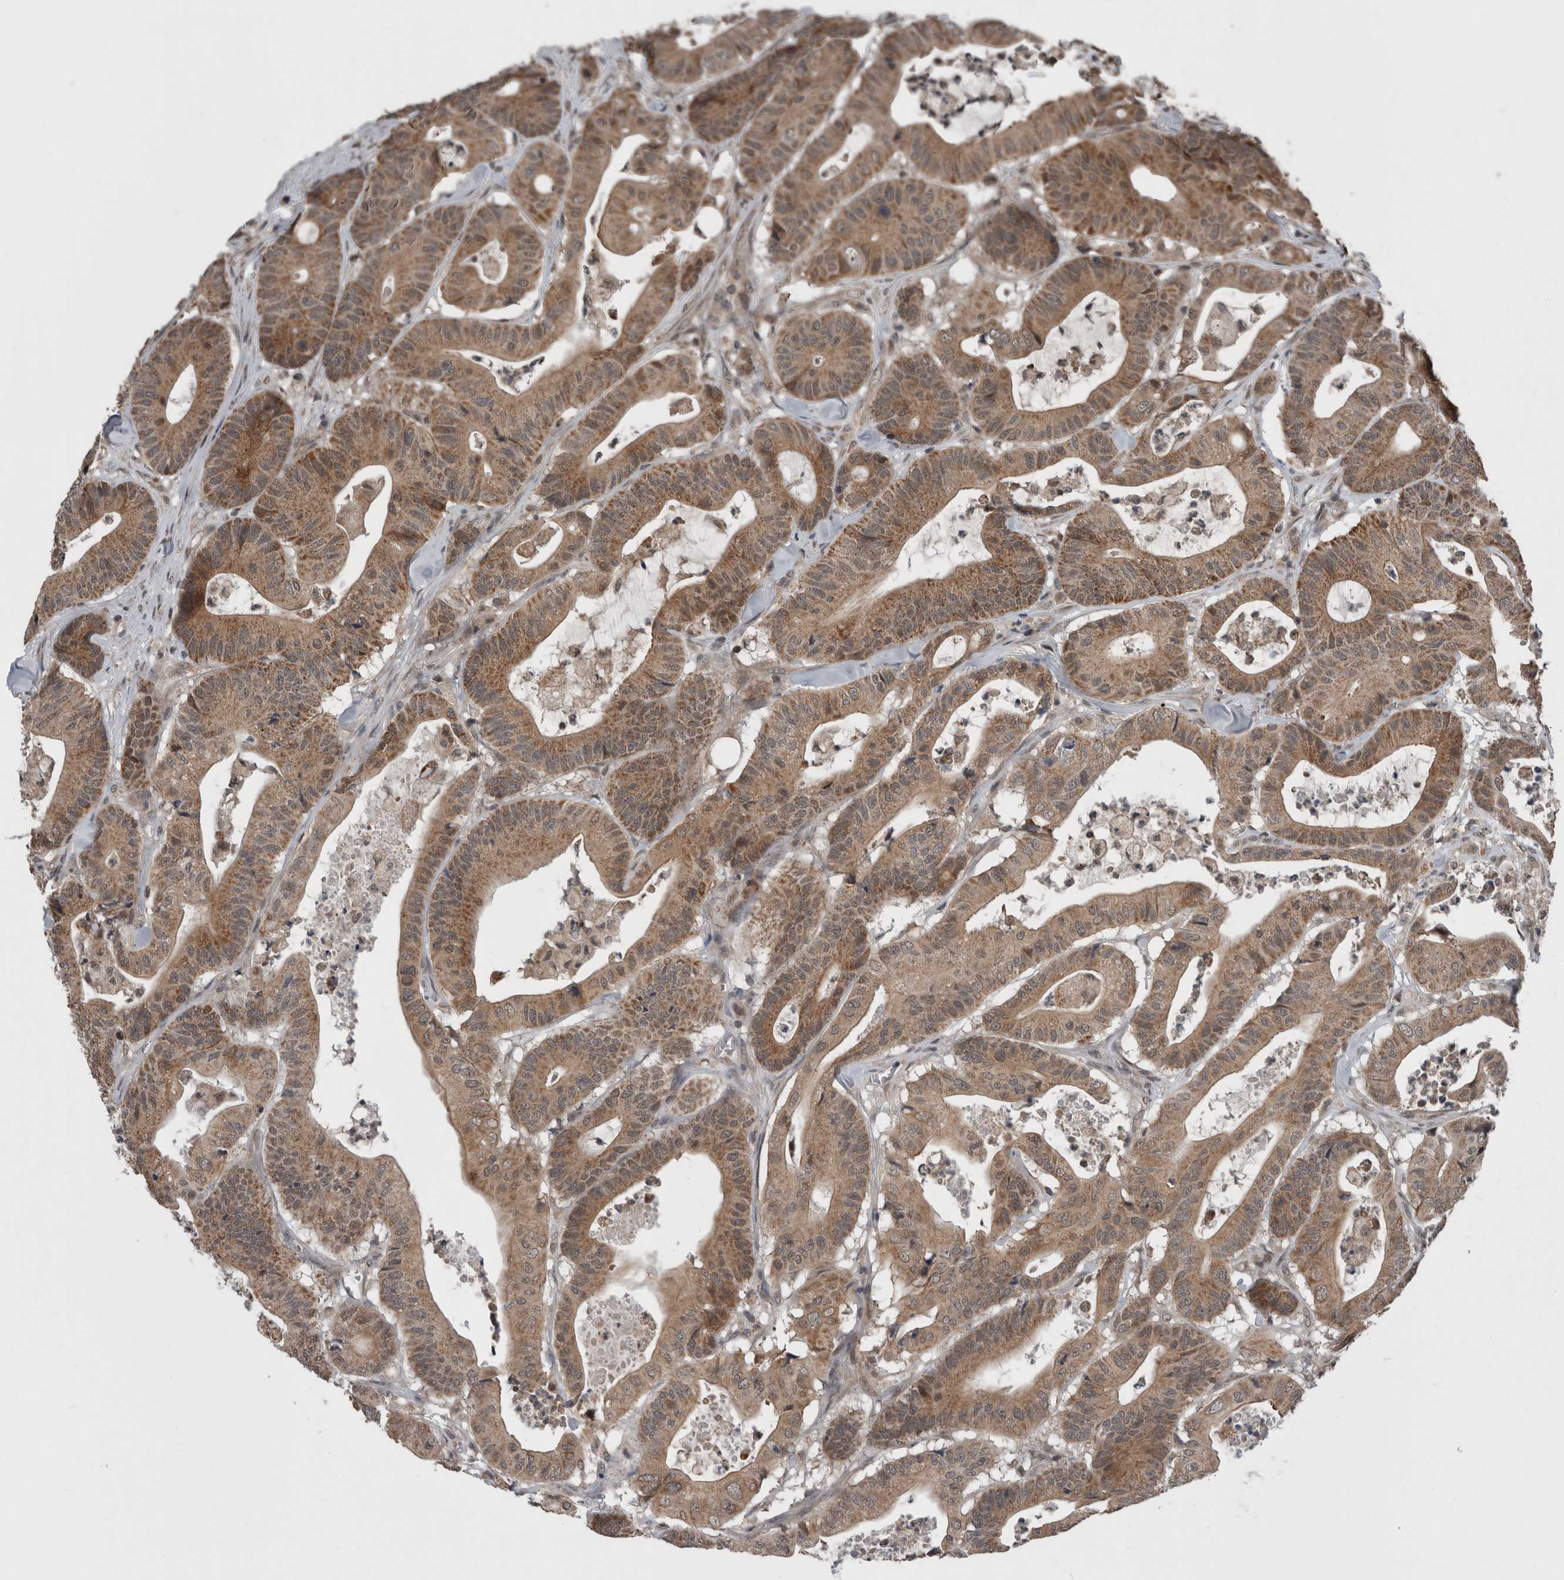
{"staining": {"intensity": "moderate", "quantity": ">75%", "location": "cytoplasmic/membranous"}, "tissue": "colorectal cancer", "cell_type": "Tumor cells", "image_type": "cancer", "snomed": [{"axis": "morphology", "description": "Adenocarcinoma, NOS"}, {"axis": "topography", "description": "Colon"}], "caption": "A brown stain labels moderate cytoplasmic/membranous expression of a protein in colorectal adenocarcinoma tumor cells. The protein is shown in brown color, while the nuclei are stained blue.", "gene": "ENY2", "patient": {"sex": "female", "age": 84}}